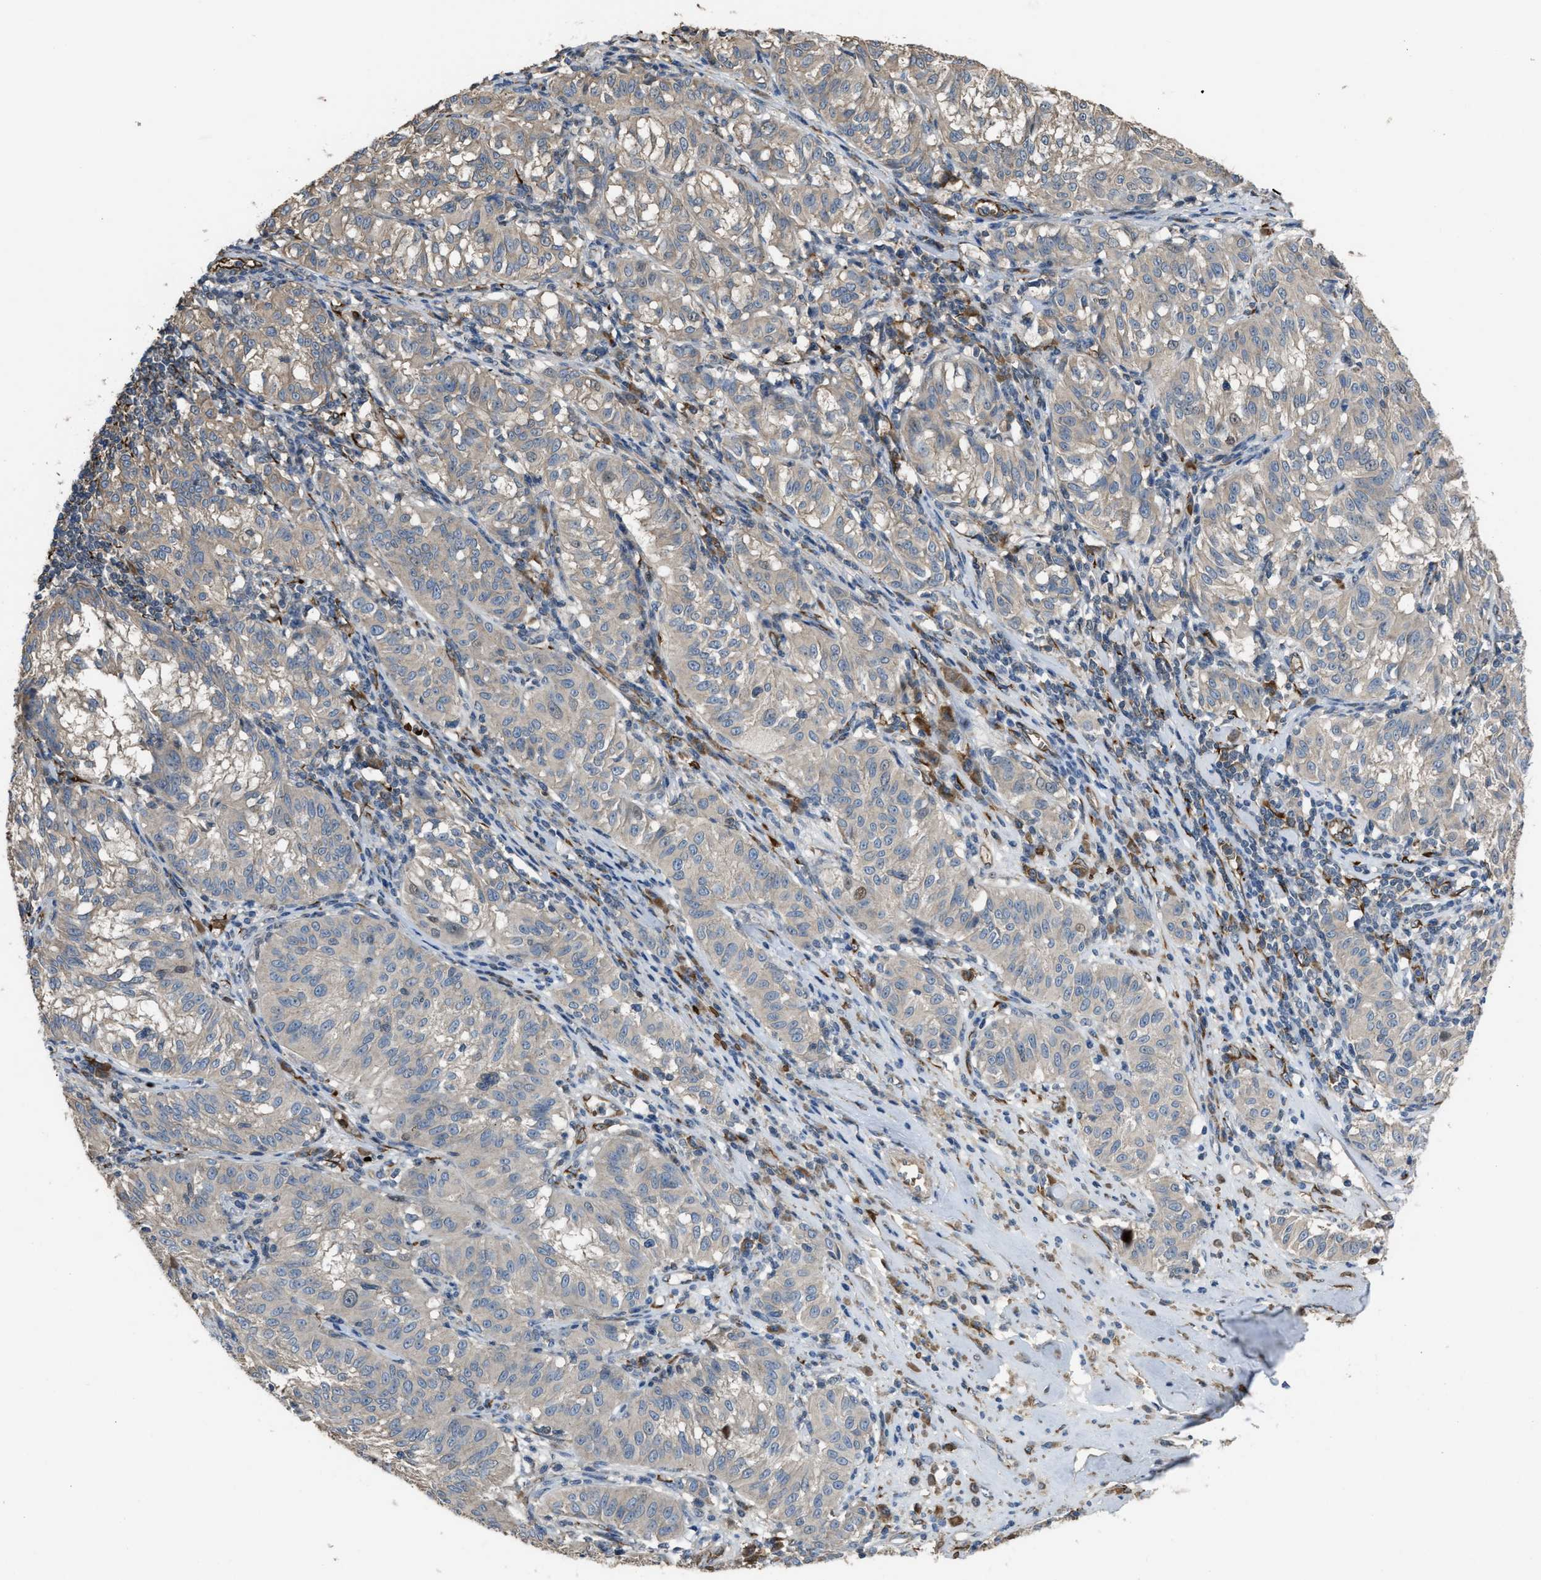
{"staining": {"intensity": "negative", "quantity": "none", "location": "none"}, "tissue": "melanoma", "cell_type": "Tumor cells", "image_type": "cancer", "snomed": [{"axis": "morphology", "description": "Malignant melanoma, NOS"}, {"axis": "topography", "description": "Skin"}], "caption": "IHC micrograph of melanoma stained for a protein (brown), which exhibits no expression in tumor cells.", "gene": "SELENOM", "patient": {"sex": "female", "age": 72}}